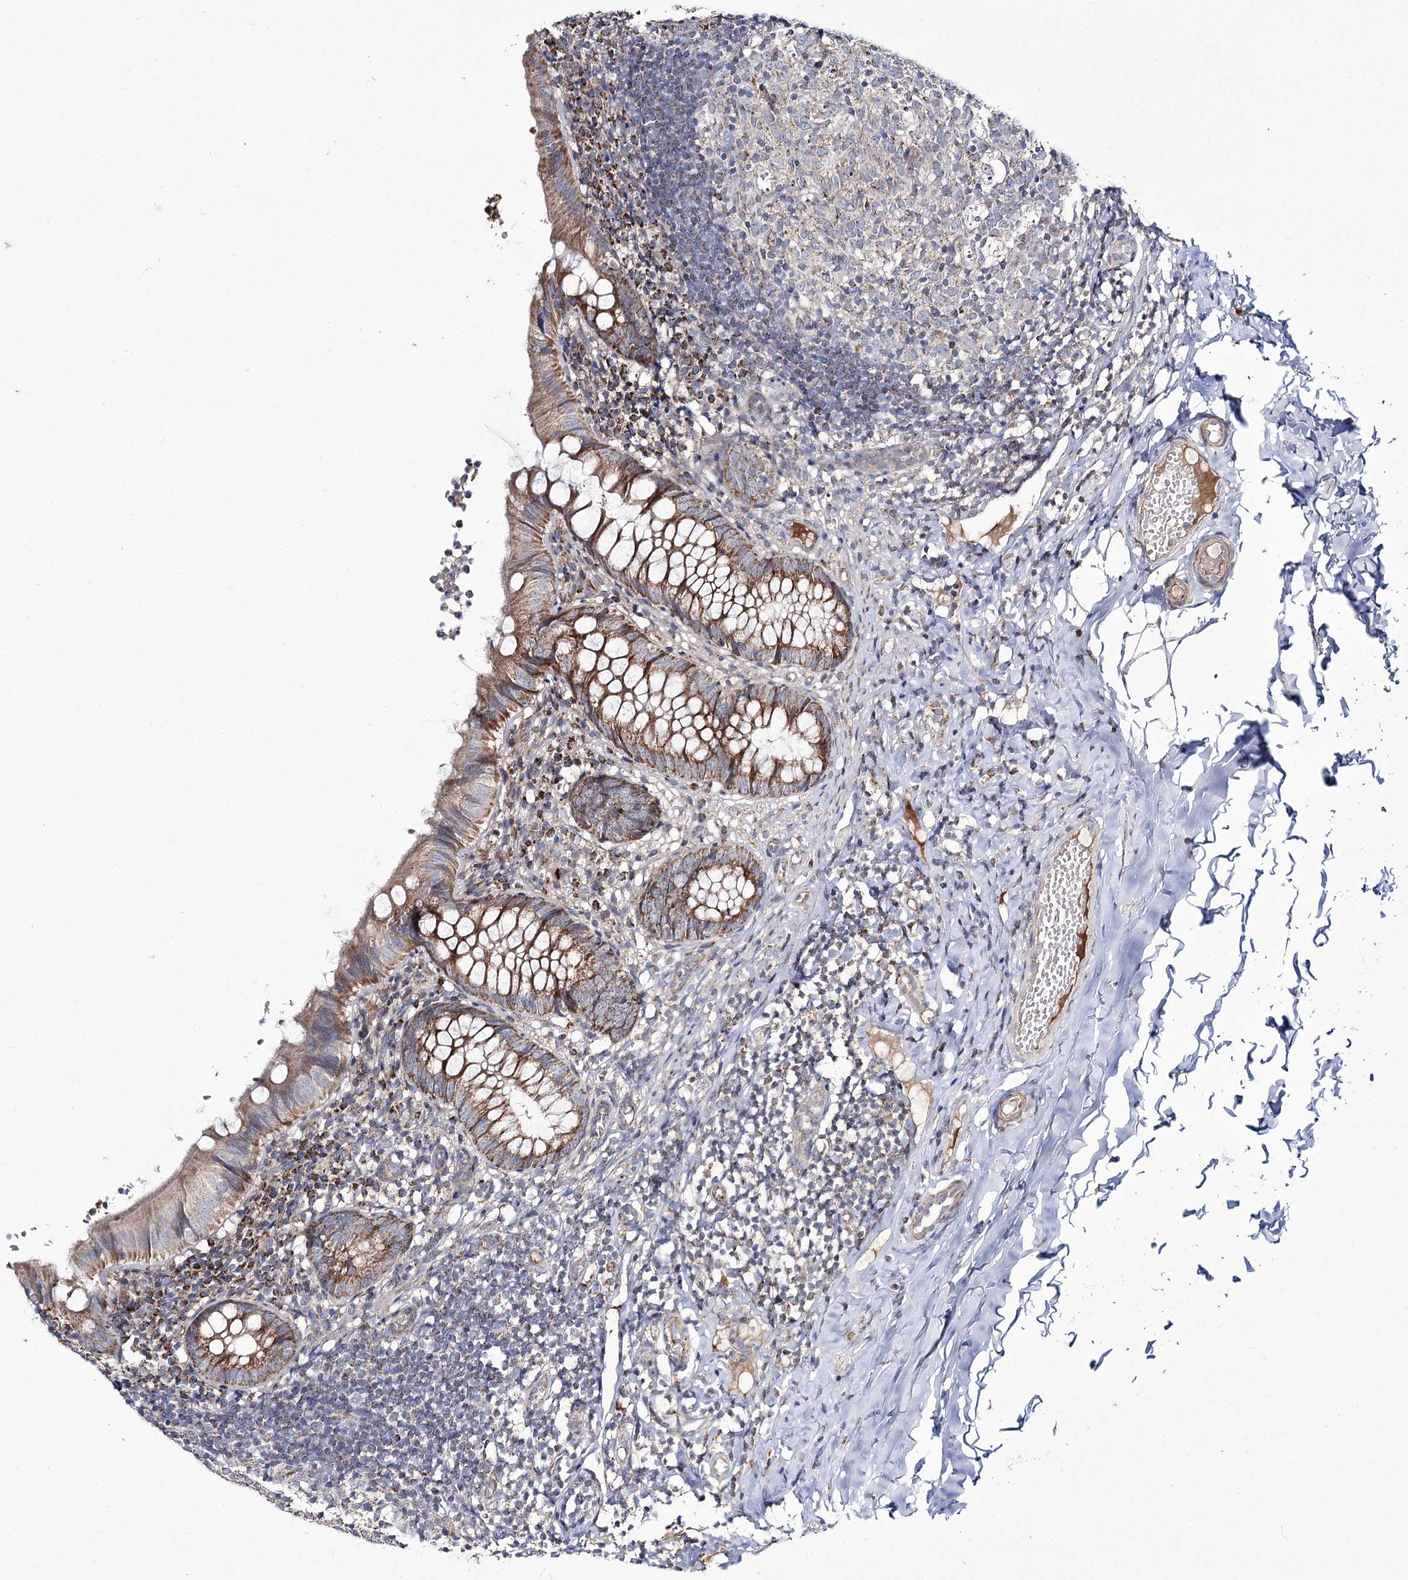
{"staining": {"intensity": "moderate", "quantity": ">75%", "location": "cytoplasmic/membranous"}, "tissue": "appendix", "cell_type": "Glandular cells", "image_type": "normal", "snomed": [{"axis": "morphology", "description": "Normal tissue, NOS"}, {"axis": "topography", "description": "Appendix"}], "caption": "Brown immunohistochemical staining in benign human appendix reveals moderate cytoplasmic/membranous expression in approximately >75% of glandular cells.", "gene": "NADK2", "patient": {"sex": "male", "age": 8}}